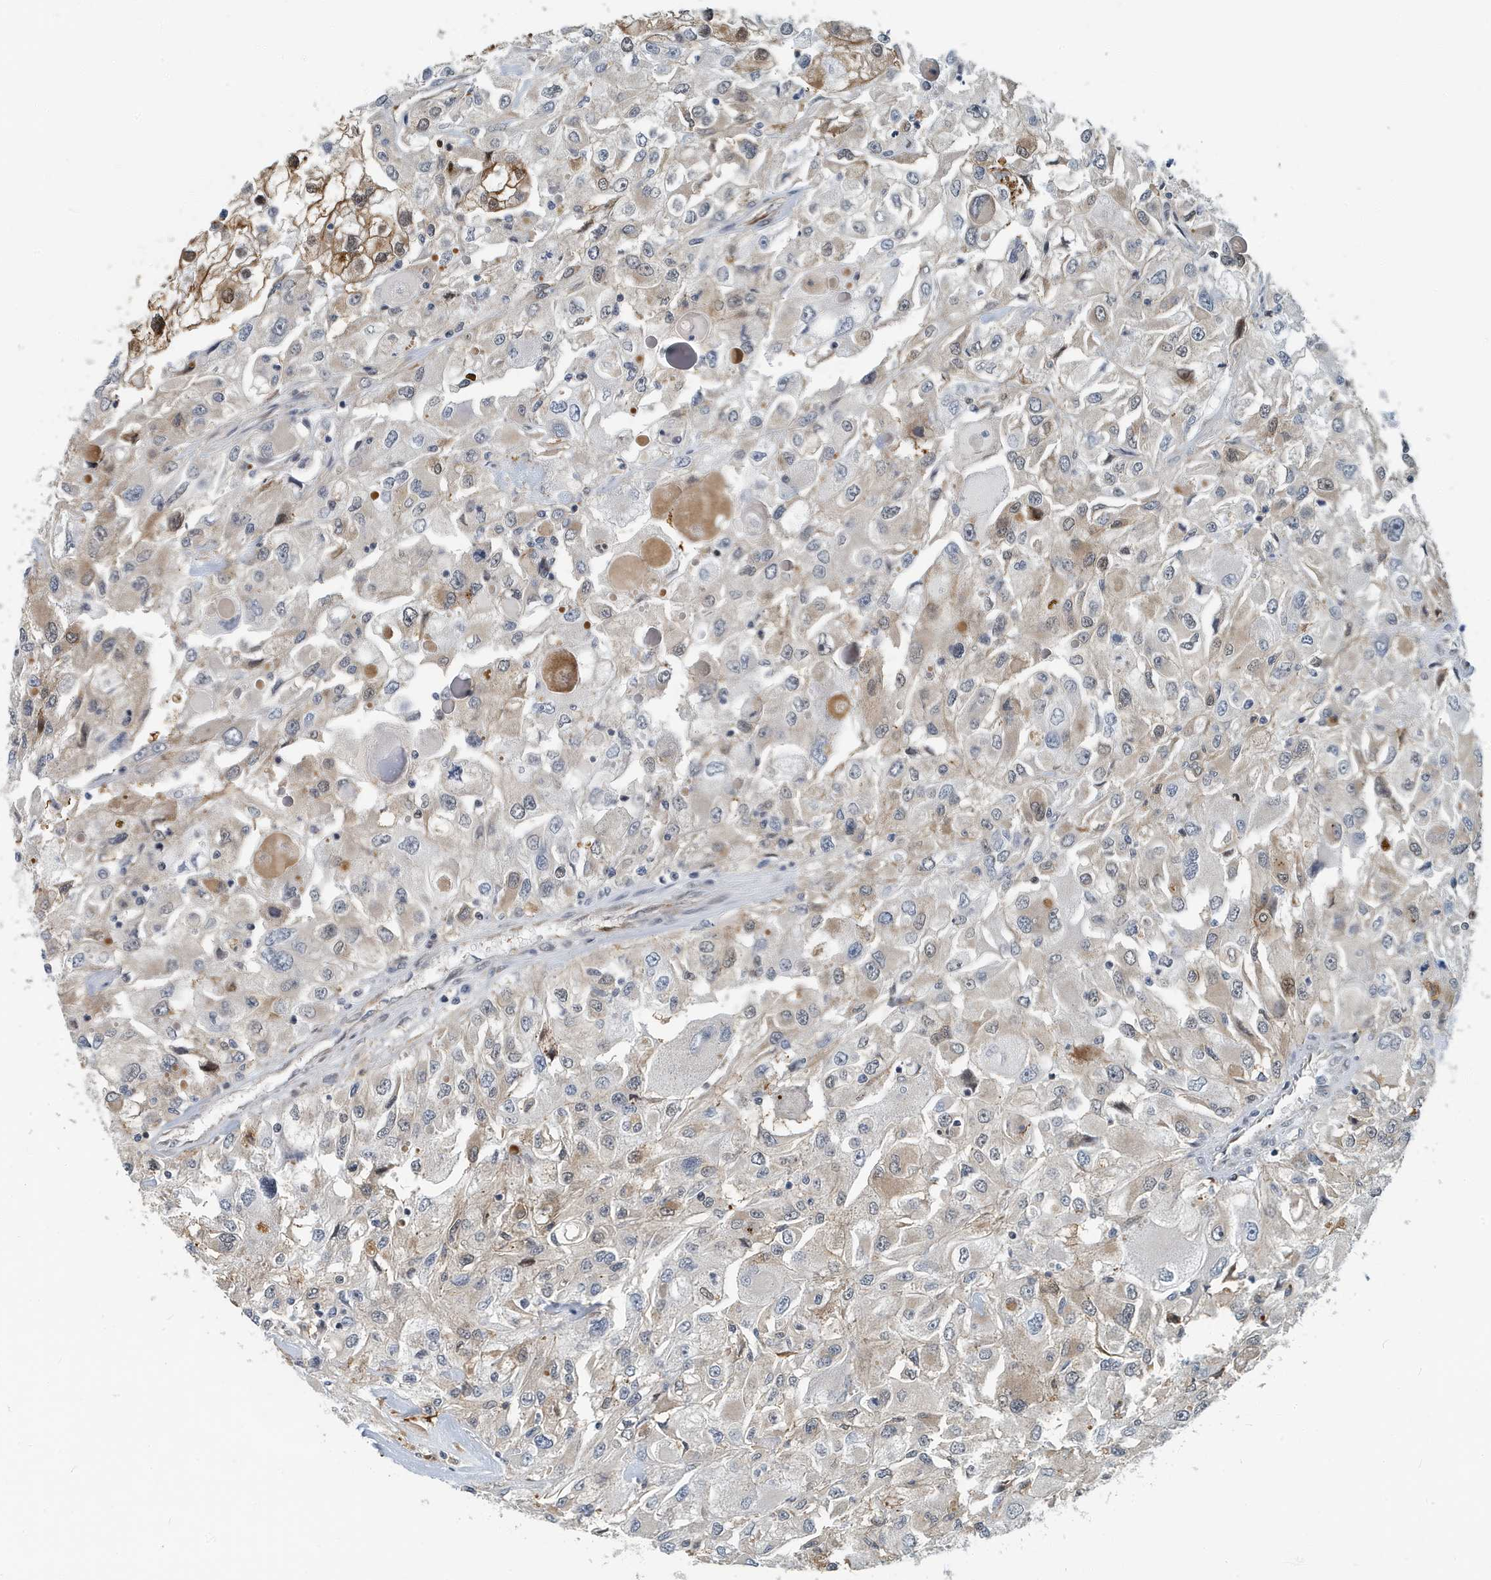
{"staining": {"intensity": "moderate", "quantity": "25%-75%", "location": "cytoplasmic/membranous,nuclear"}, "tissue": "renal cancer", "cell_type": "Tumor cells", "image_type": "cancer", "snomed": [{"axis": "morphology", "description": "Adenocarcinoma, NOS"}, {"axis": "topography", "description": "Kidney"}], "caption": "Adenocarcinoma (renal) tissue demonstrates moderate cytoplasmic/membranous and nuclear staining in approximately 25%-75% of tumor cells The staining was performed using DAB, with brown indicating positive protein expression. Nuclei are stained blue with hematoxylin.", "gene": "KIF15", "patient": {"sex": "female", "age": 52}}